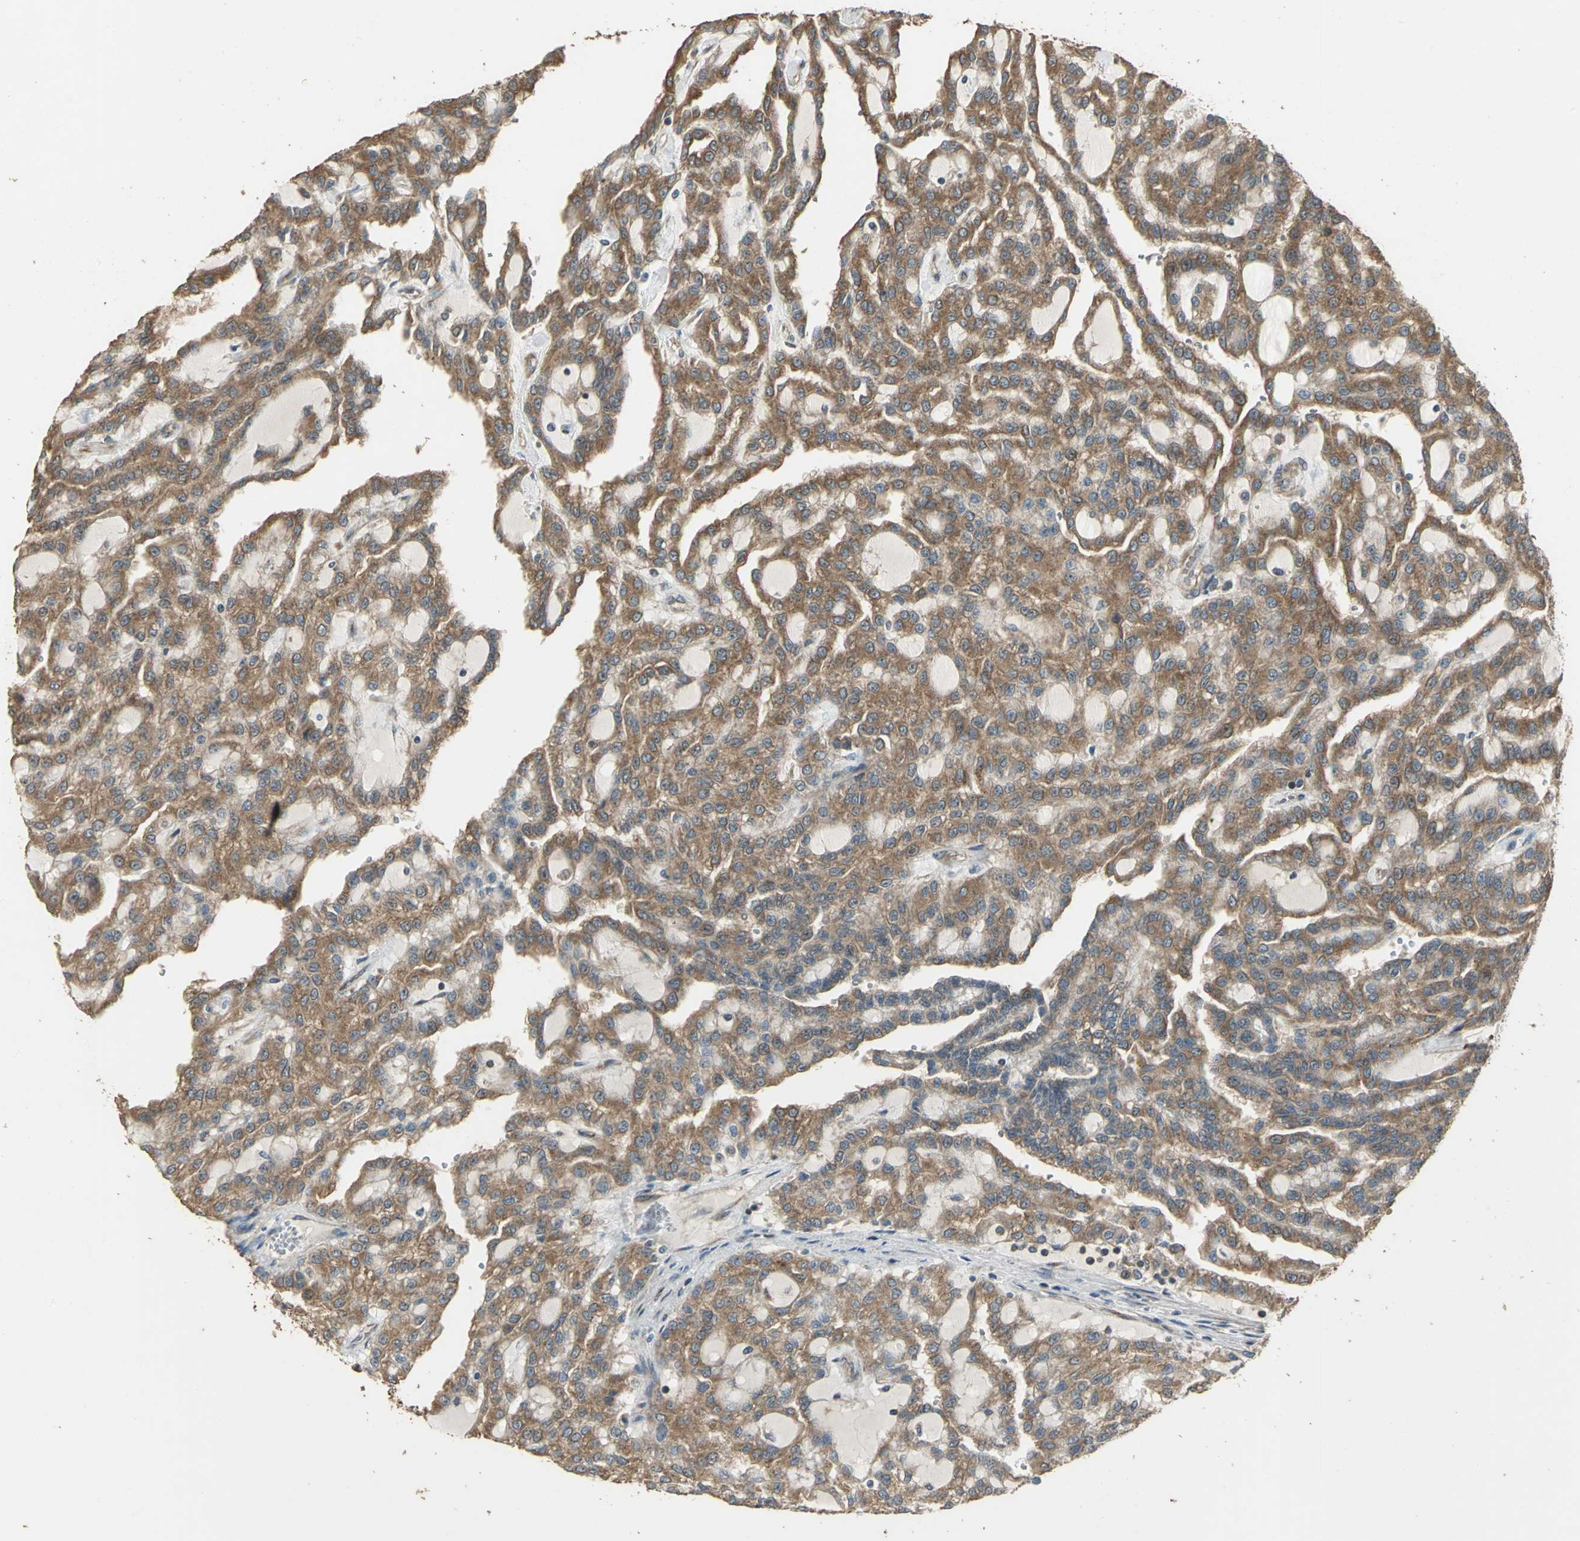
{"staining": {"intensity": "strong", "quantity": ">75%", "location": "cytoplasmic/membranous"}, "tissue": "renal cancer", "cell_type": "Tumor cells", "image_type": "cancer", "snomed": [{"axis": "morphology", "description": "Adenocarcinoma, NOS"}, {"axis": "topography", "description": "Kidney"}], "caption": "This image displays adenocarcinoma (renal) stained with IHC to label a protein in brown. The cytoplasmic/membranous of tumor cells show strong positivity for the protein. Nuclei are counter-stained blue.", "gene": "KANK1", "patient": {"sex": "male", "age": 63}}